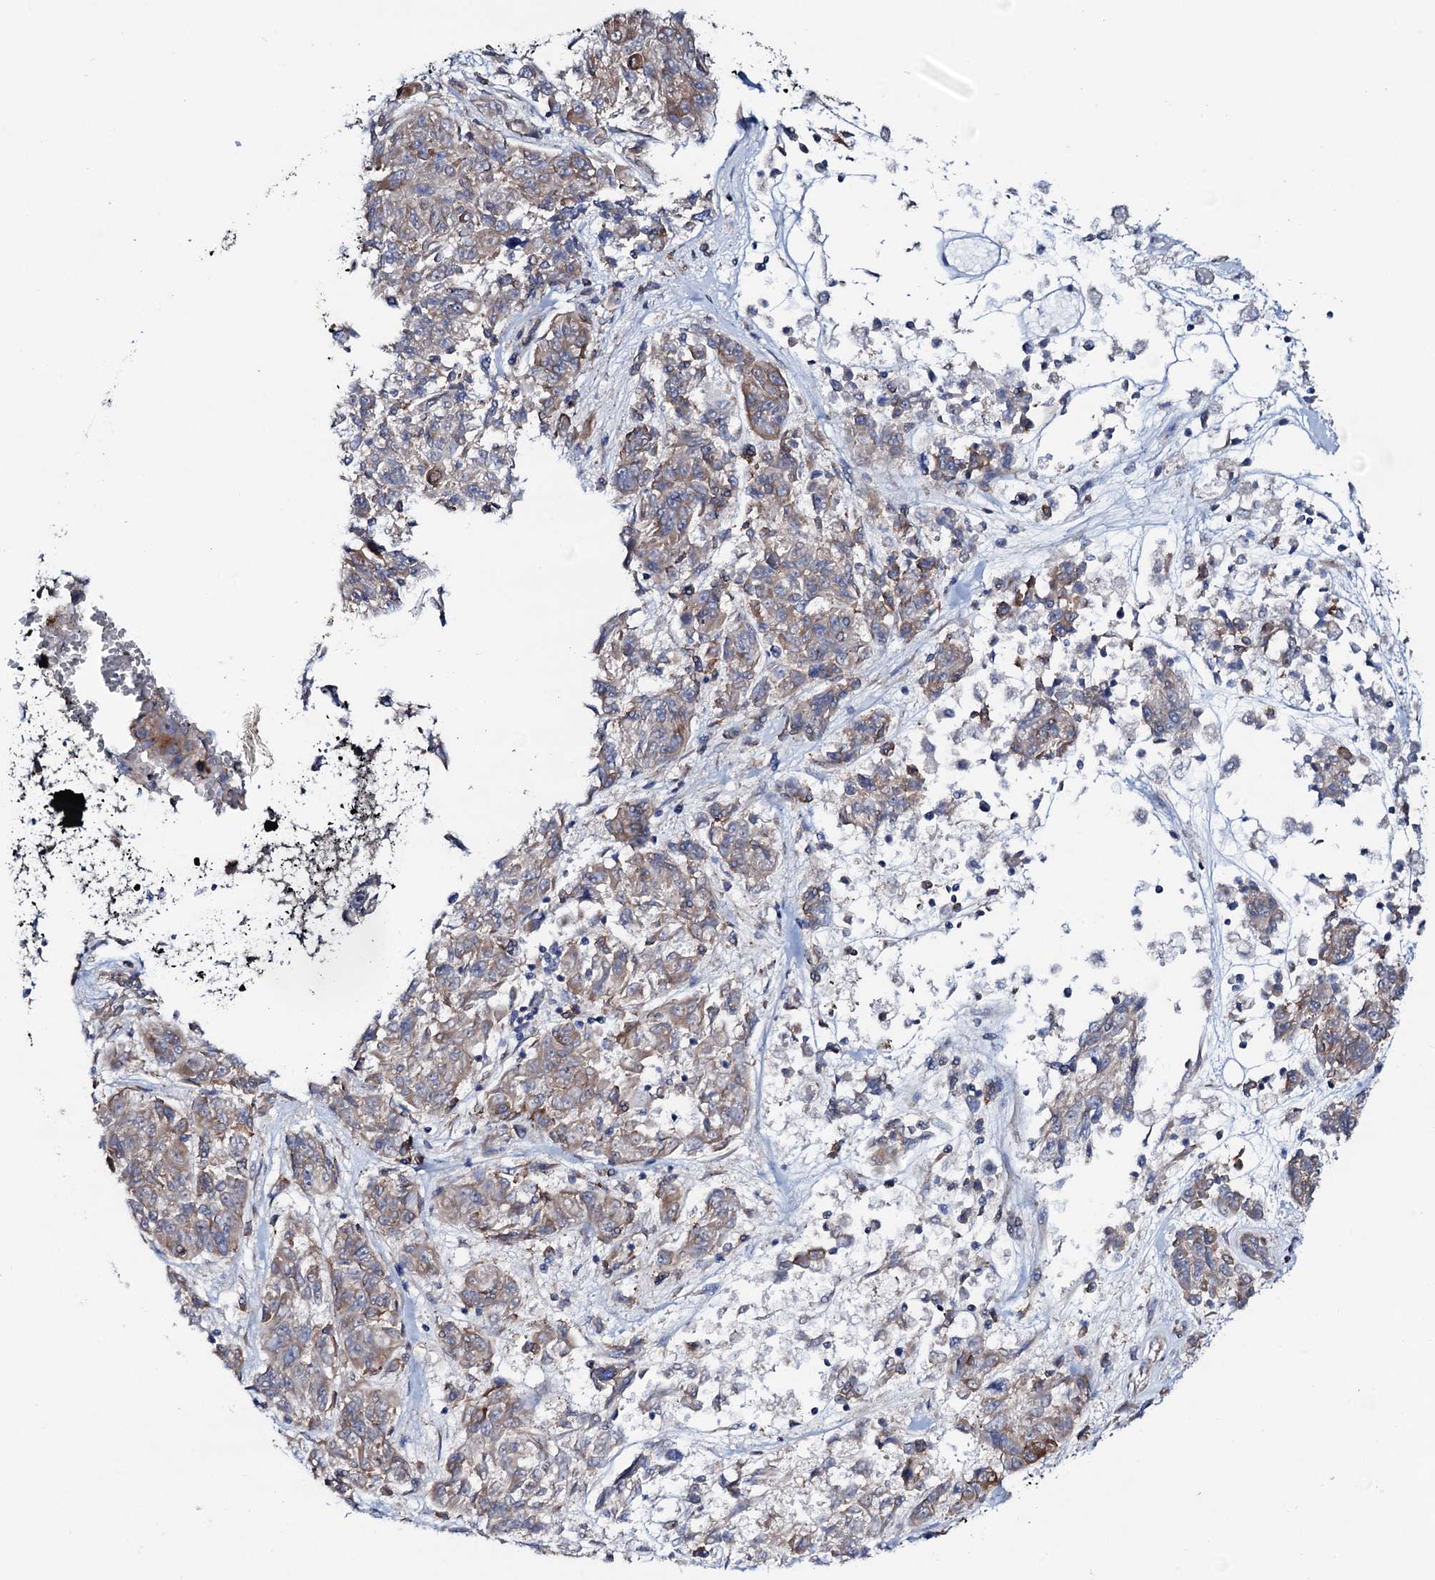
{"staining": {"intensity": "weak", "quantity": "25%-75%", "location": "cytoplasmic/membranous"}, "tissue": "melanoma", "cell_type": "Tumor cells", "image_type": "cancer", "snomed": [{"axis": "morphology", "description": "Malignant melanoma, NOS"}, {"axis": "topography", "description": "Skin"}], "caption": "An image of human malignant melanoma stained for a protein exhibits weak cytoplasmic/membranous brown staining in tumor cells. (IHC, brightfield microscopy, high magnification).", "gene": "STARD13", "patient": {"sex": "male", "age": 53}}